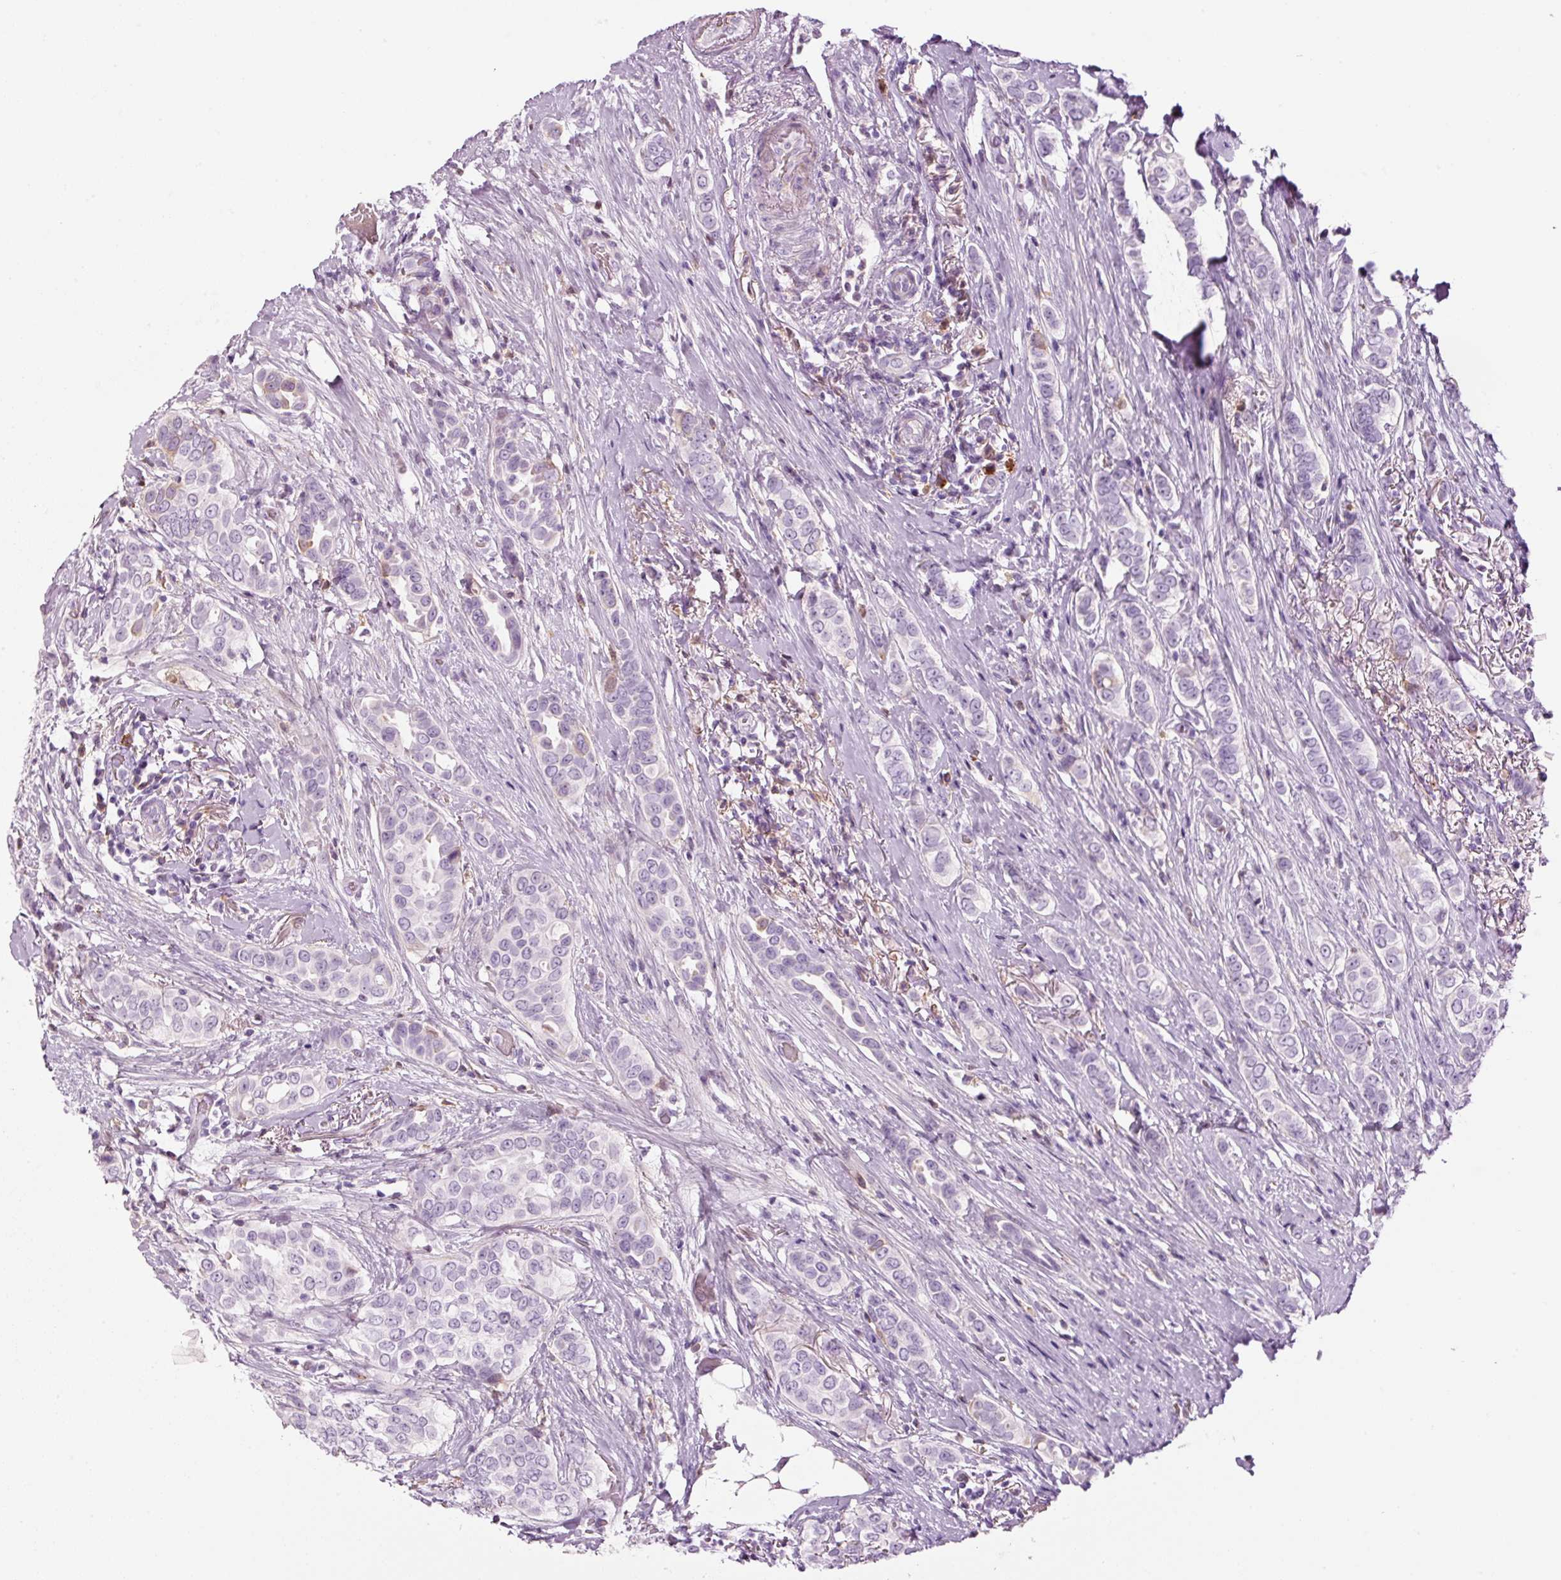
{"staining": {"intensity": "negative", "quantity": "none", "location": "none"}, "tissue": "breast cancer", "cell_type": "Tumor cells", "image_type": "cancer", "snomed": [{"axis": "morphology", "description": "Lobular carcinoma"}, {"axis": "topography", "description": "Breast"}], "caption": "This is an immunohistochemistry image of breast cancer. There is no positivity in tumor cells.", "gene": "KLF1", "patient": {"sex": "female", "age": 51}}